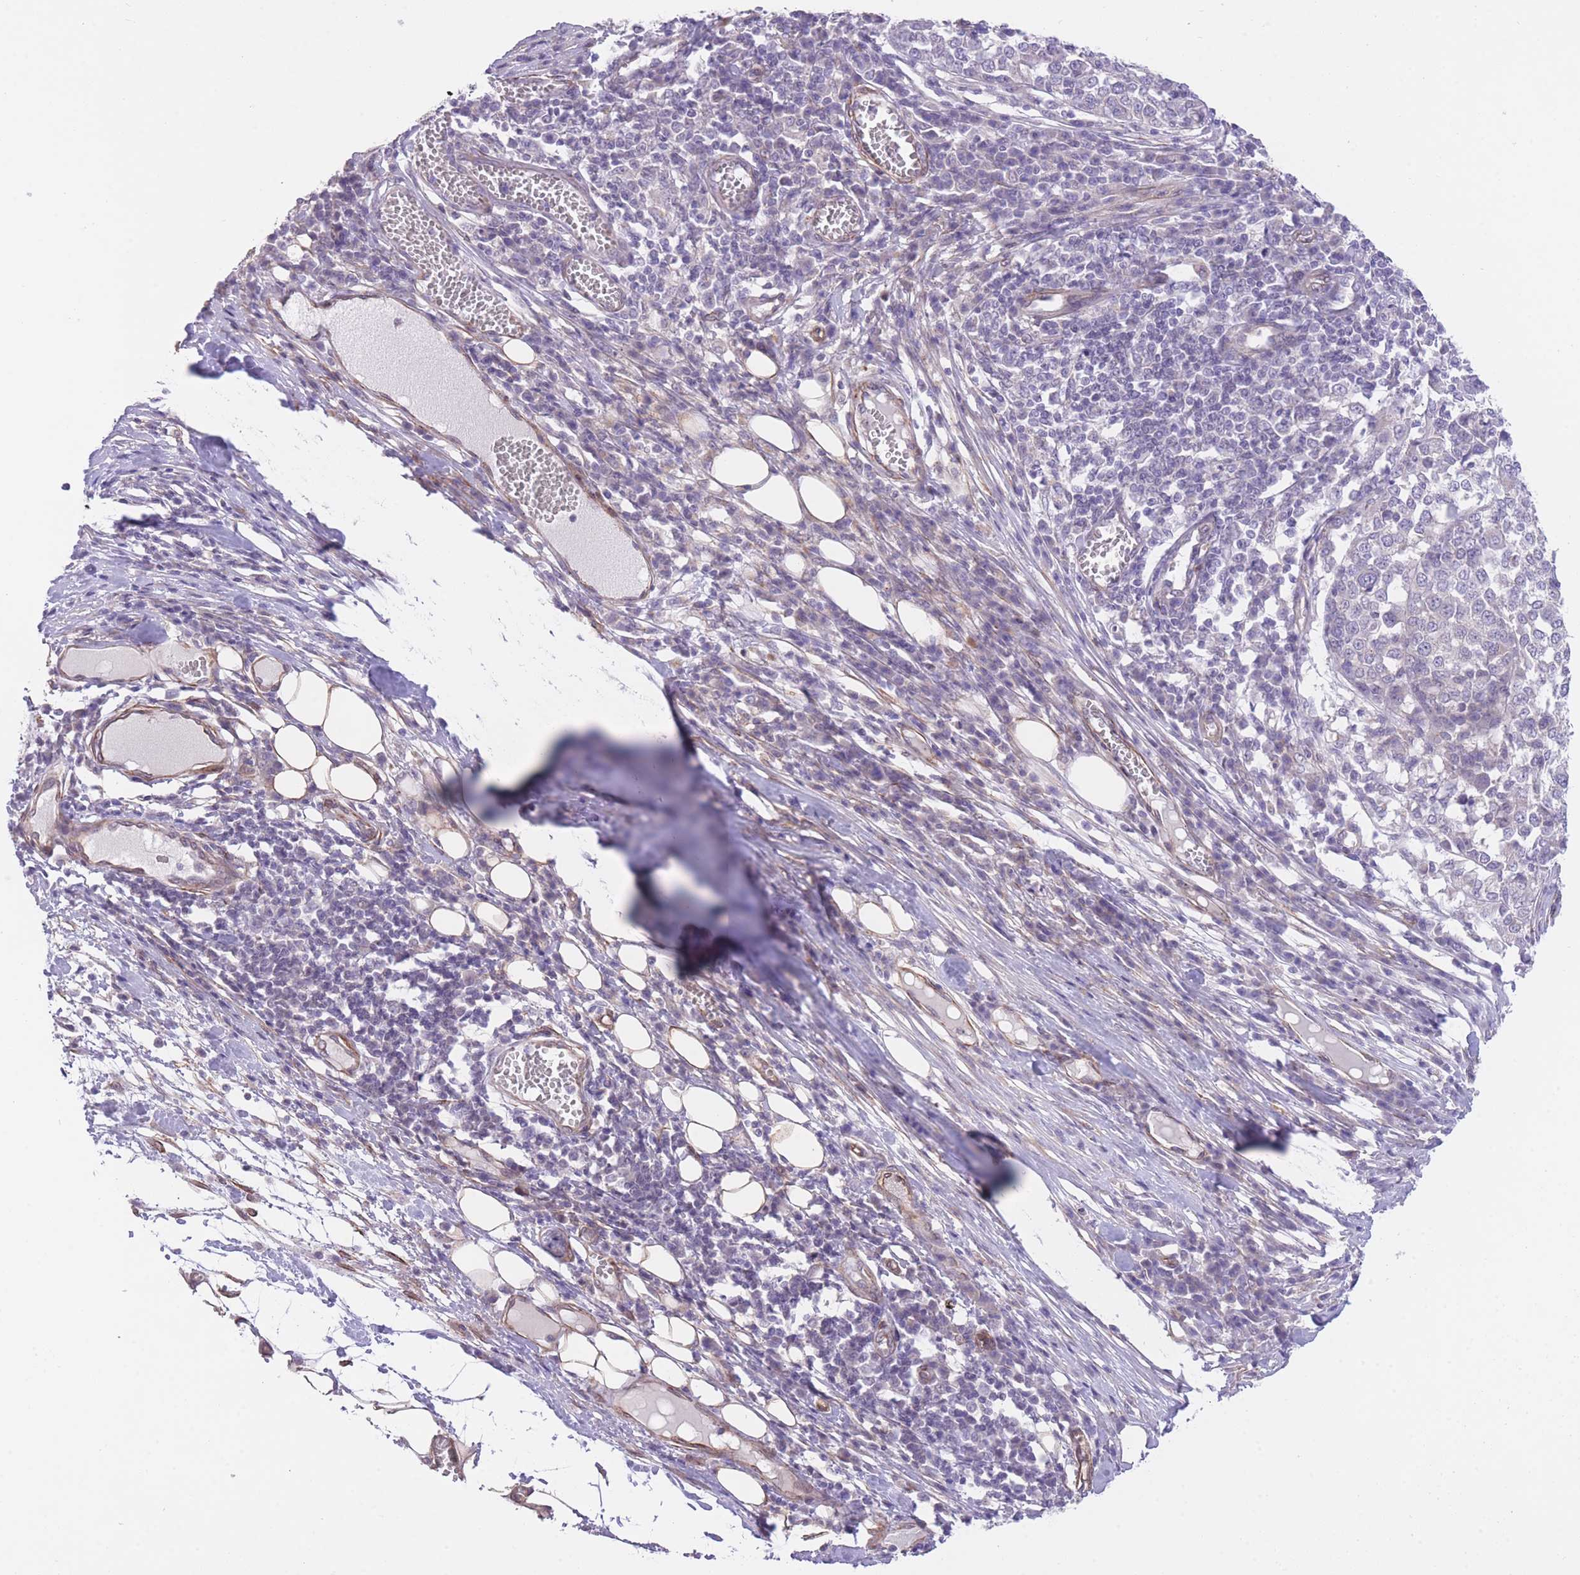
{"staining": {"intensity": "negative", "quantity": "none", "location": "none"}, "tissue": "melanoma", "cell_type": "Tumor cells", "image_type": "cancer", "snomed": [{"axis": "morphology", "description": "Malignant melanoma, Metastatic site"}, {"axis": "topography", "description": "Lymph node"}], "caption": "This is a histopathology image of IHC staining of malignant melanoma (metastatic site), which shows no positivity in tumor cells.", "gene": "QTRT1", "patient": {"sex": "male", "age": 44}}